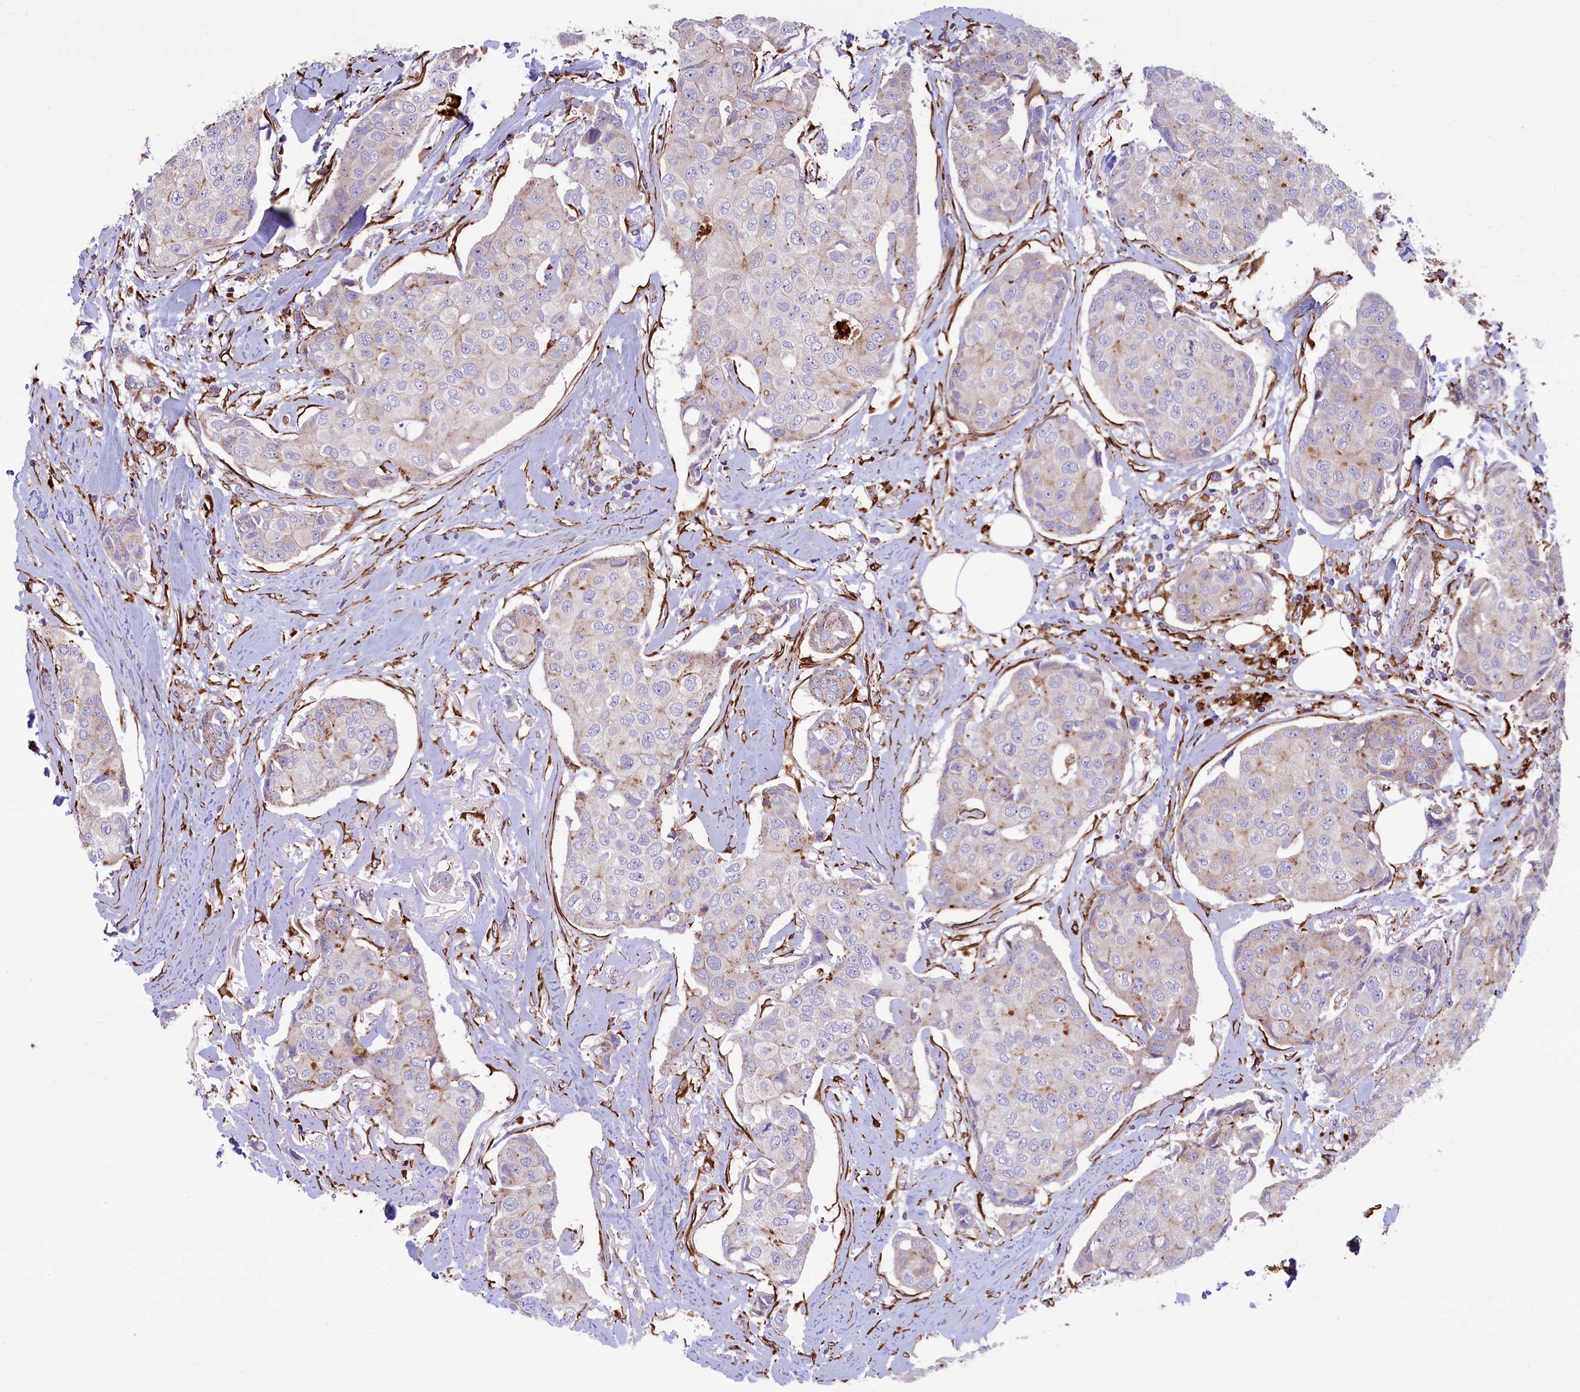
{"staining": {"intensity": "negative", "quantity": "none", "location": "none"}, "tissue": "breast cancer", "cell_type": "Tumor cells", "image_type": "cancer", "snomed": [{"axis": "morphology", "description": "Duct carcinoma"}, {"axis": "topography", "description": "Breast"}], "caption": "There is no significant positivity in tumor cells of breast cancer (infiltrating ductal carcinoma).", "gene": "MAN2B1", "patient": {"sex": "female", "age": 80}}